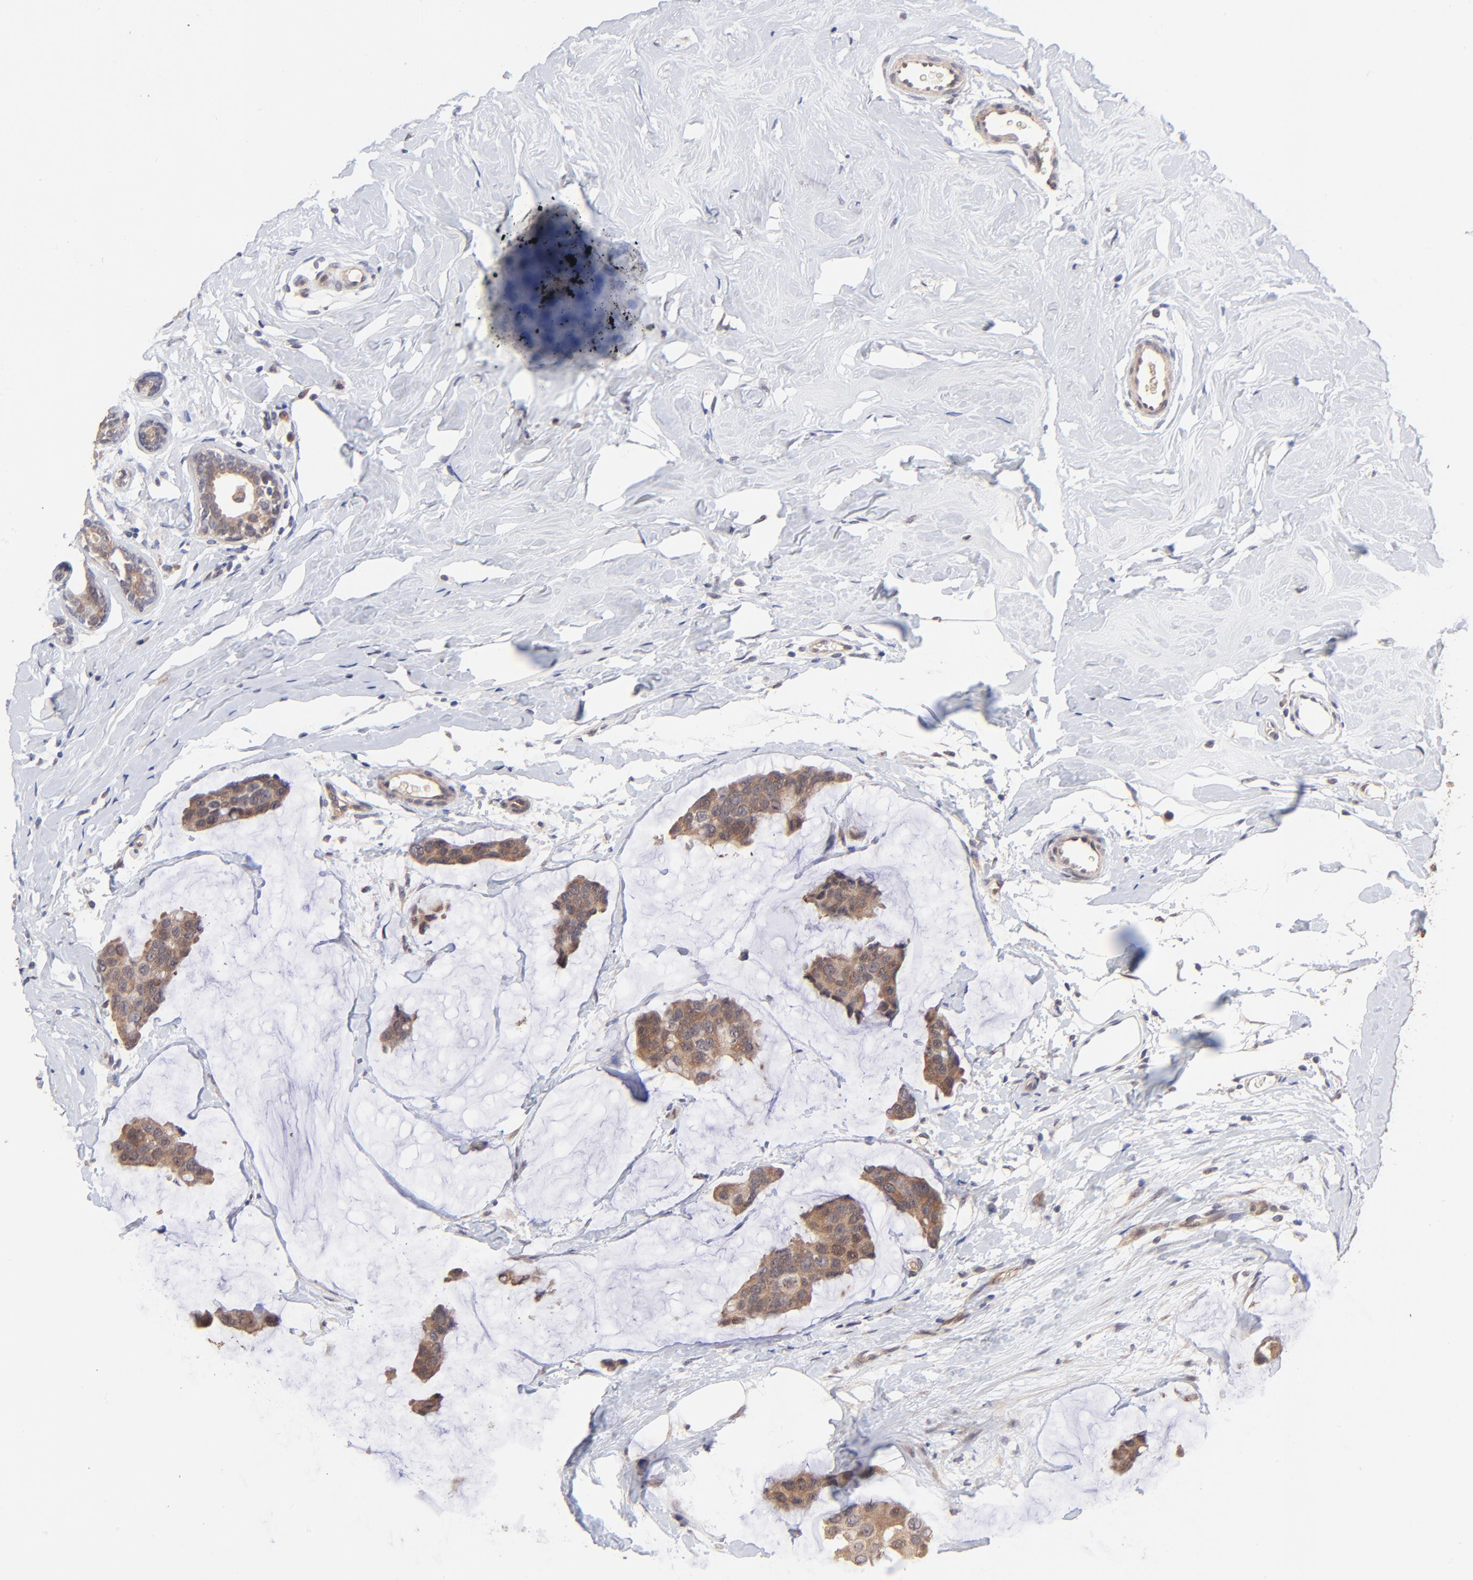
{"staining": {"intensity": "moderate", "quantity": ">75%", "location": "cytoplasmic/membranous"}, "tissue": "breast cancer", "cell_type": "Tumor cells", "image_type": "cancer", "snomed": [{"axis": "morphology", "description": "Normal tissue, NOS"}, {"axis": "morphology", "description": "Duct carcinoma"}, {"axis": "topography", "description": "Breast"}], "caption": "IHC photomicrograph of breast cancer stained for a protein (brown), which exhibits medium levels of moderate cytoplasmic/membranous expression in about >75% of tumor cells.", "gene": "BAIAP2L2", "patient": {"sex": "female", "age": 50}}